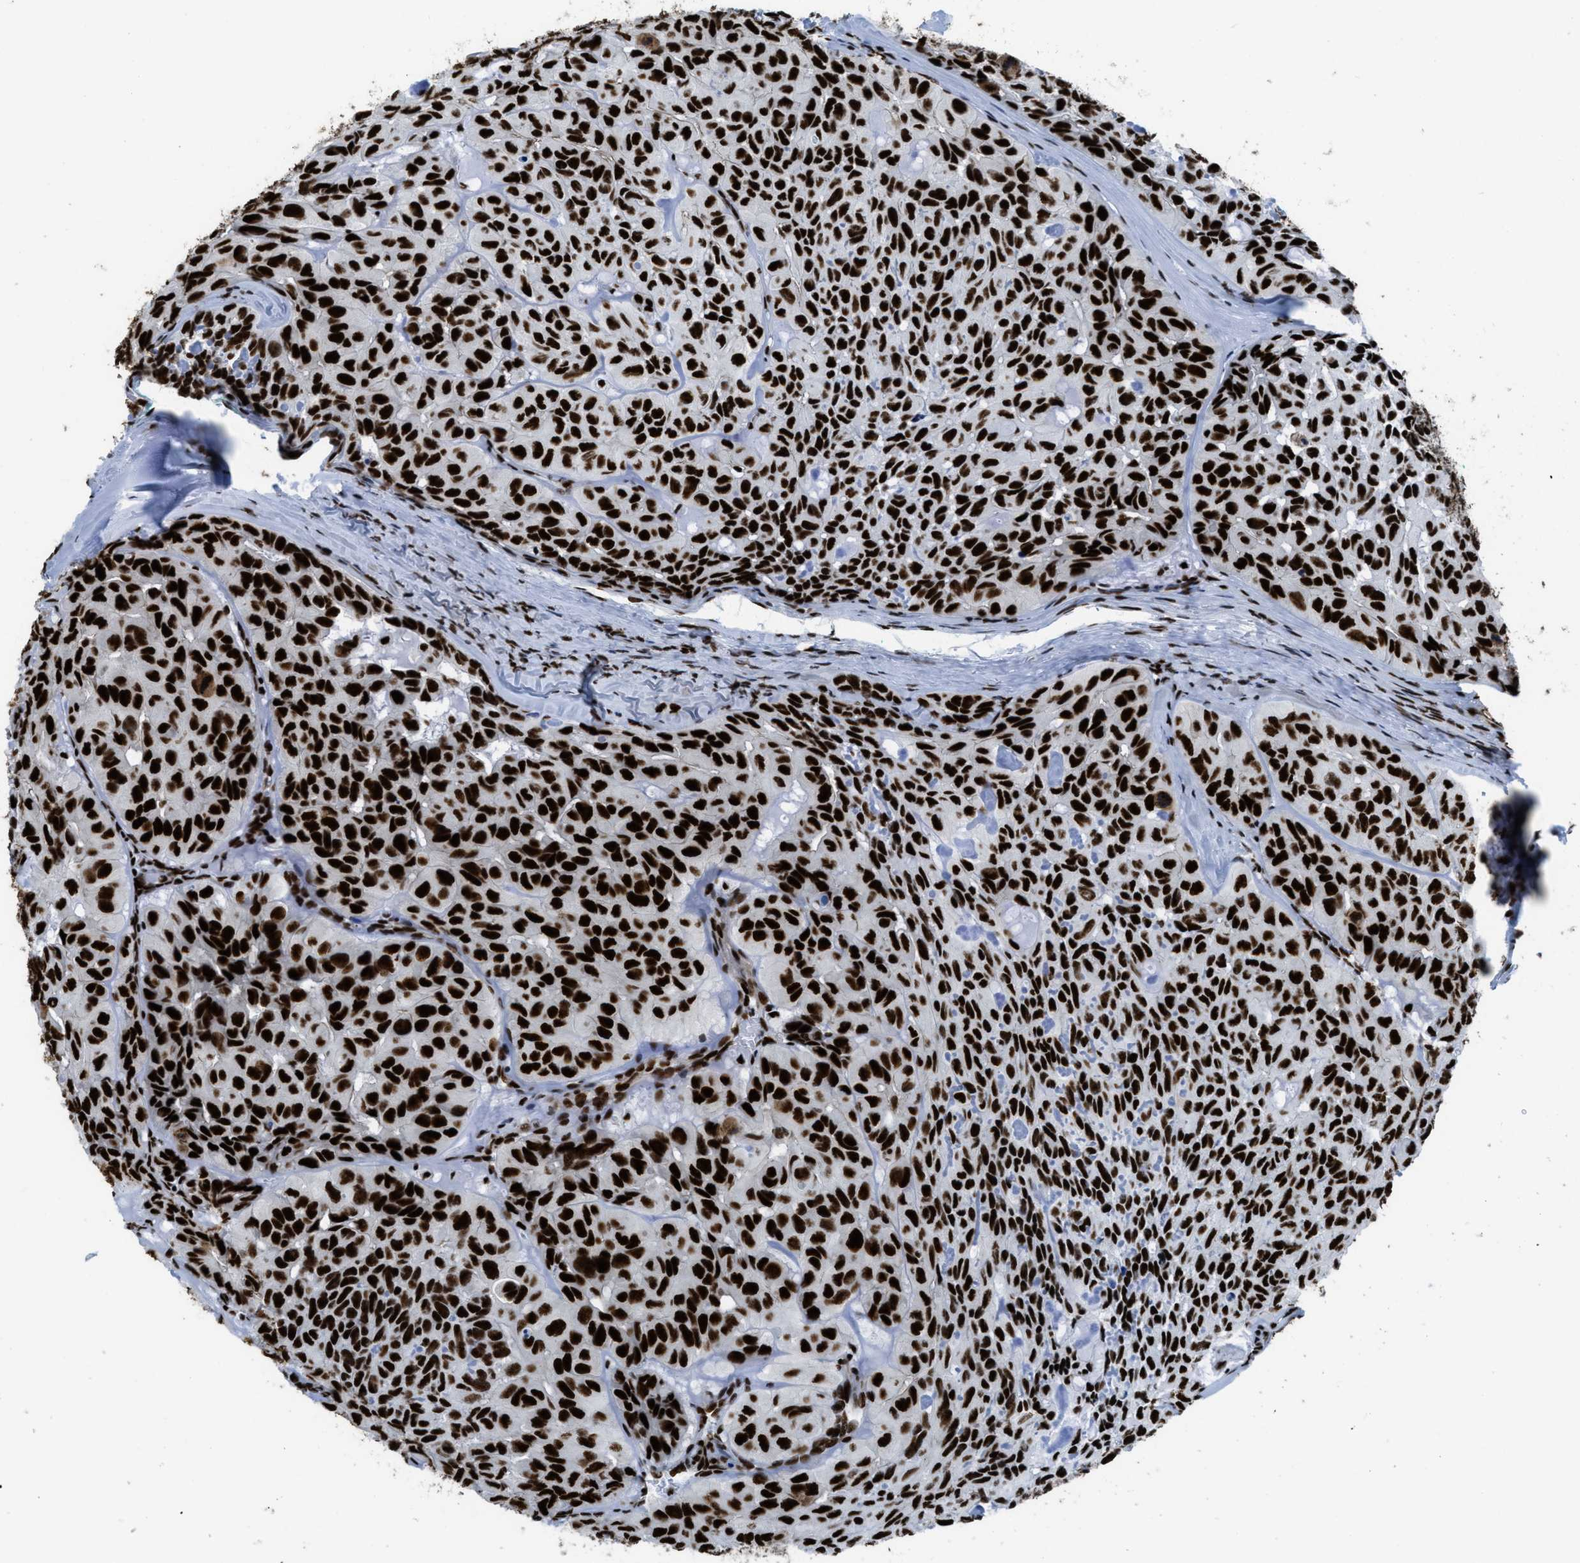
{"staining": {"intensity": "strong", "quantity": ">75%", "location": "nuclear"}, "tissue": "head and neck cancer", "cell_type": "Tumor cells", "image_type": "cancer", "snomed": [{"axis": "morphology", "description": "Adenocarcinoma, NOS"}, {"axis": "topography", "description": "Salivary gland, NOS"}, {"axis": "topography", "description": "Head-Neck"}], "caption": "Immunohistochemistry (IHC) image of neoplastic tissue: head and neck adenocarcinoma stained using immunohistochemistry (IHC) shows high levels of strong protein expression localized specifically in the nuclear of tumor cells, appearing as a nuclear brown color.", "gene": "ZNF207", "patient": {"sex": "female", "age": 76}}